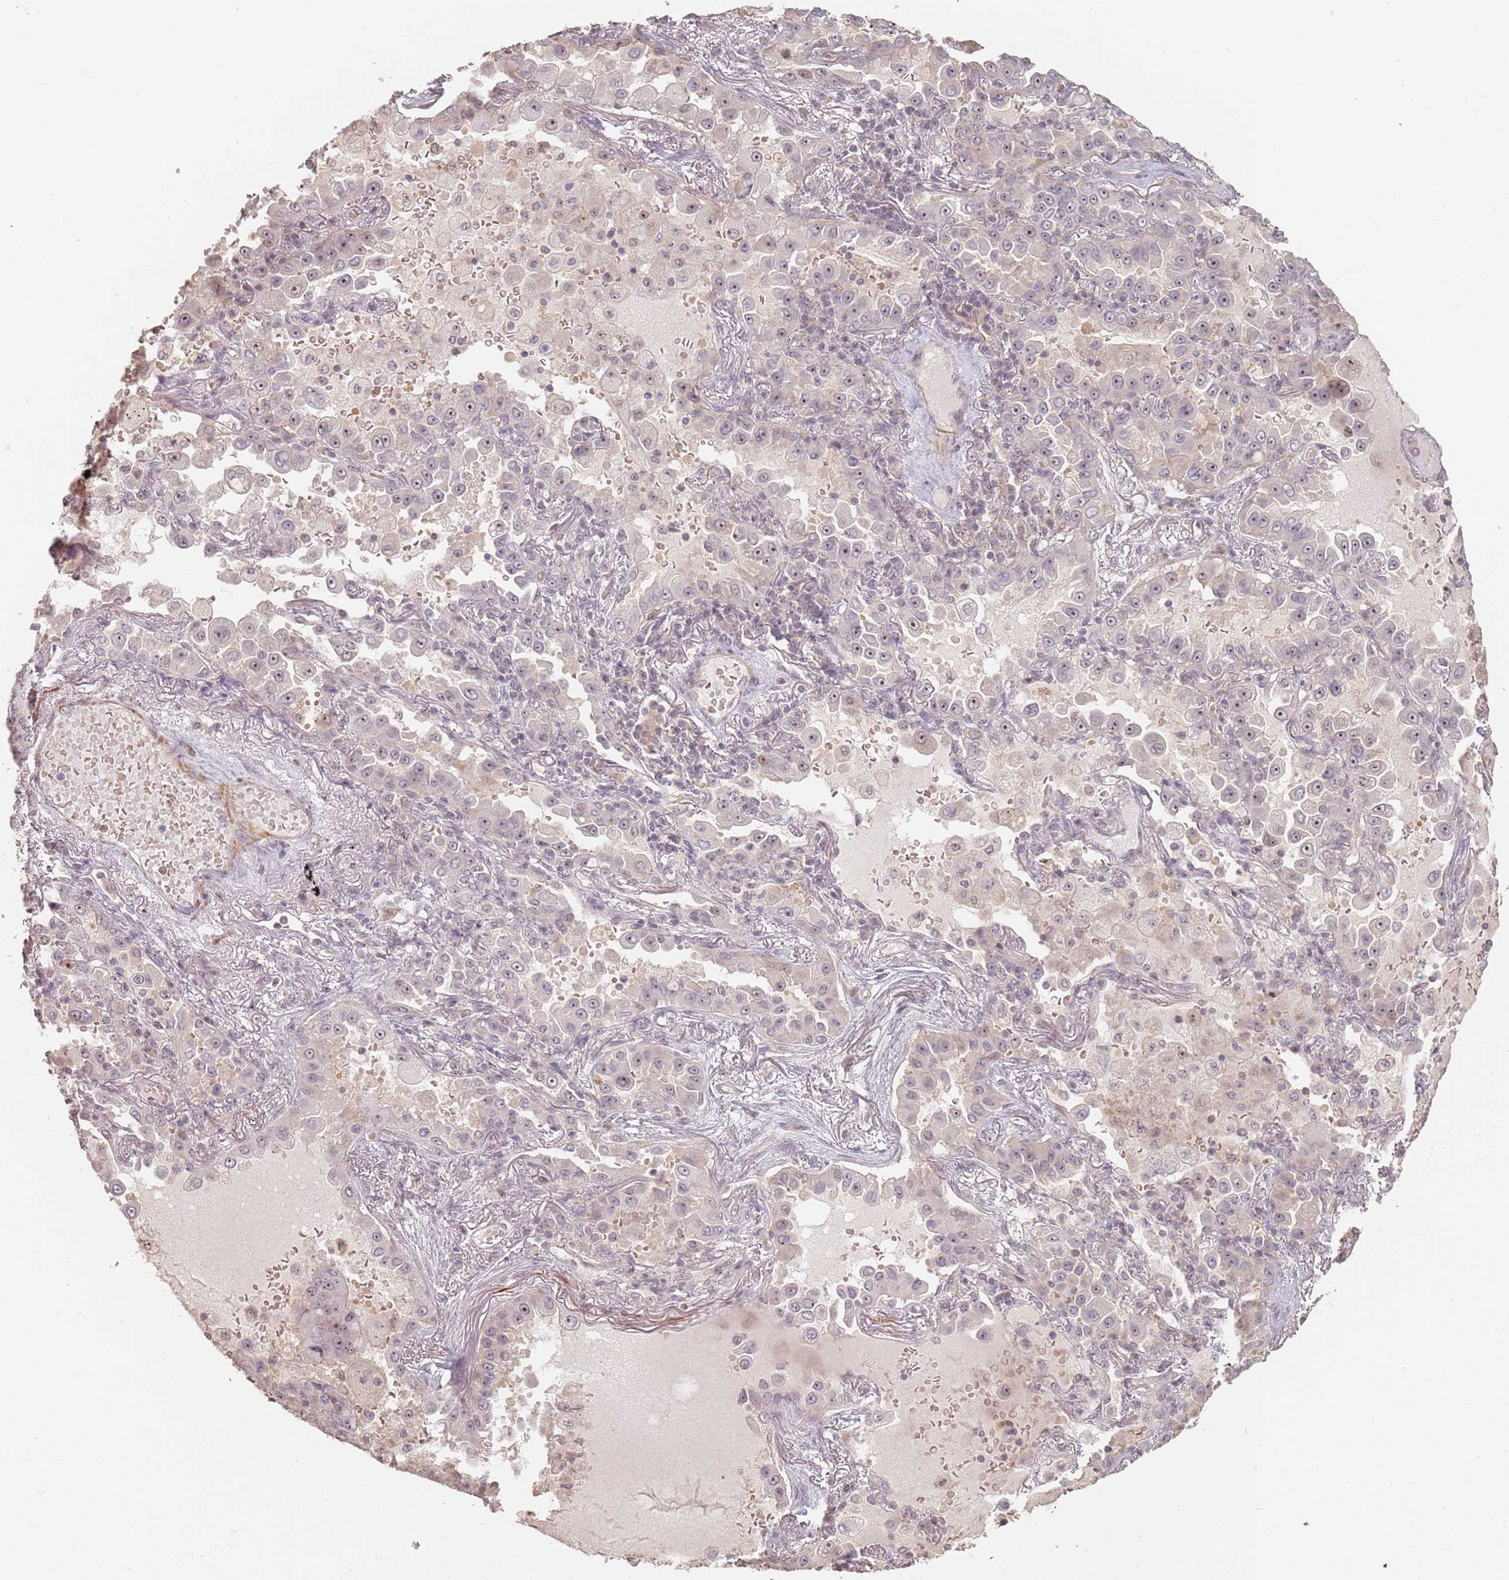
{"staining": {"intensity": "moderate", "quantity": "<25%", "location": "nuclear"}, "tissue": "lung cancer", "cell_type": "Tumor cells", "image_type": "cancer", "snomed": [{"axis": "morphology", "description": "Squamous cell carcinoma, NOS"}, {"axis": "topography", "description": "Lung"}], "caption": "This is a histology image of IHC staining of lung cancer (squamous cell carcinoma), which shows moderate staining in the nuclear of tumor cells.", "gene": "ADTRP", "patient": {"sex": "male", "age": 74}}